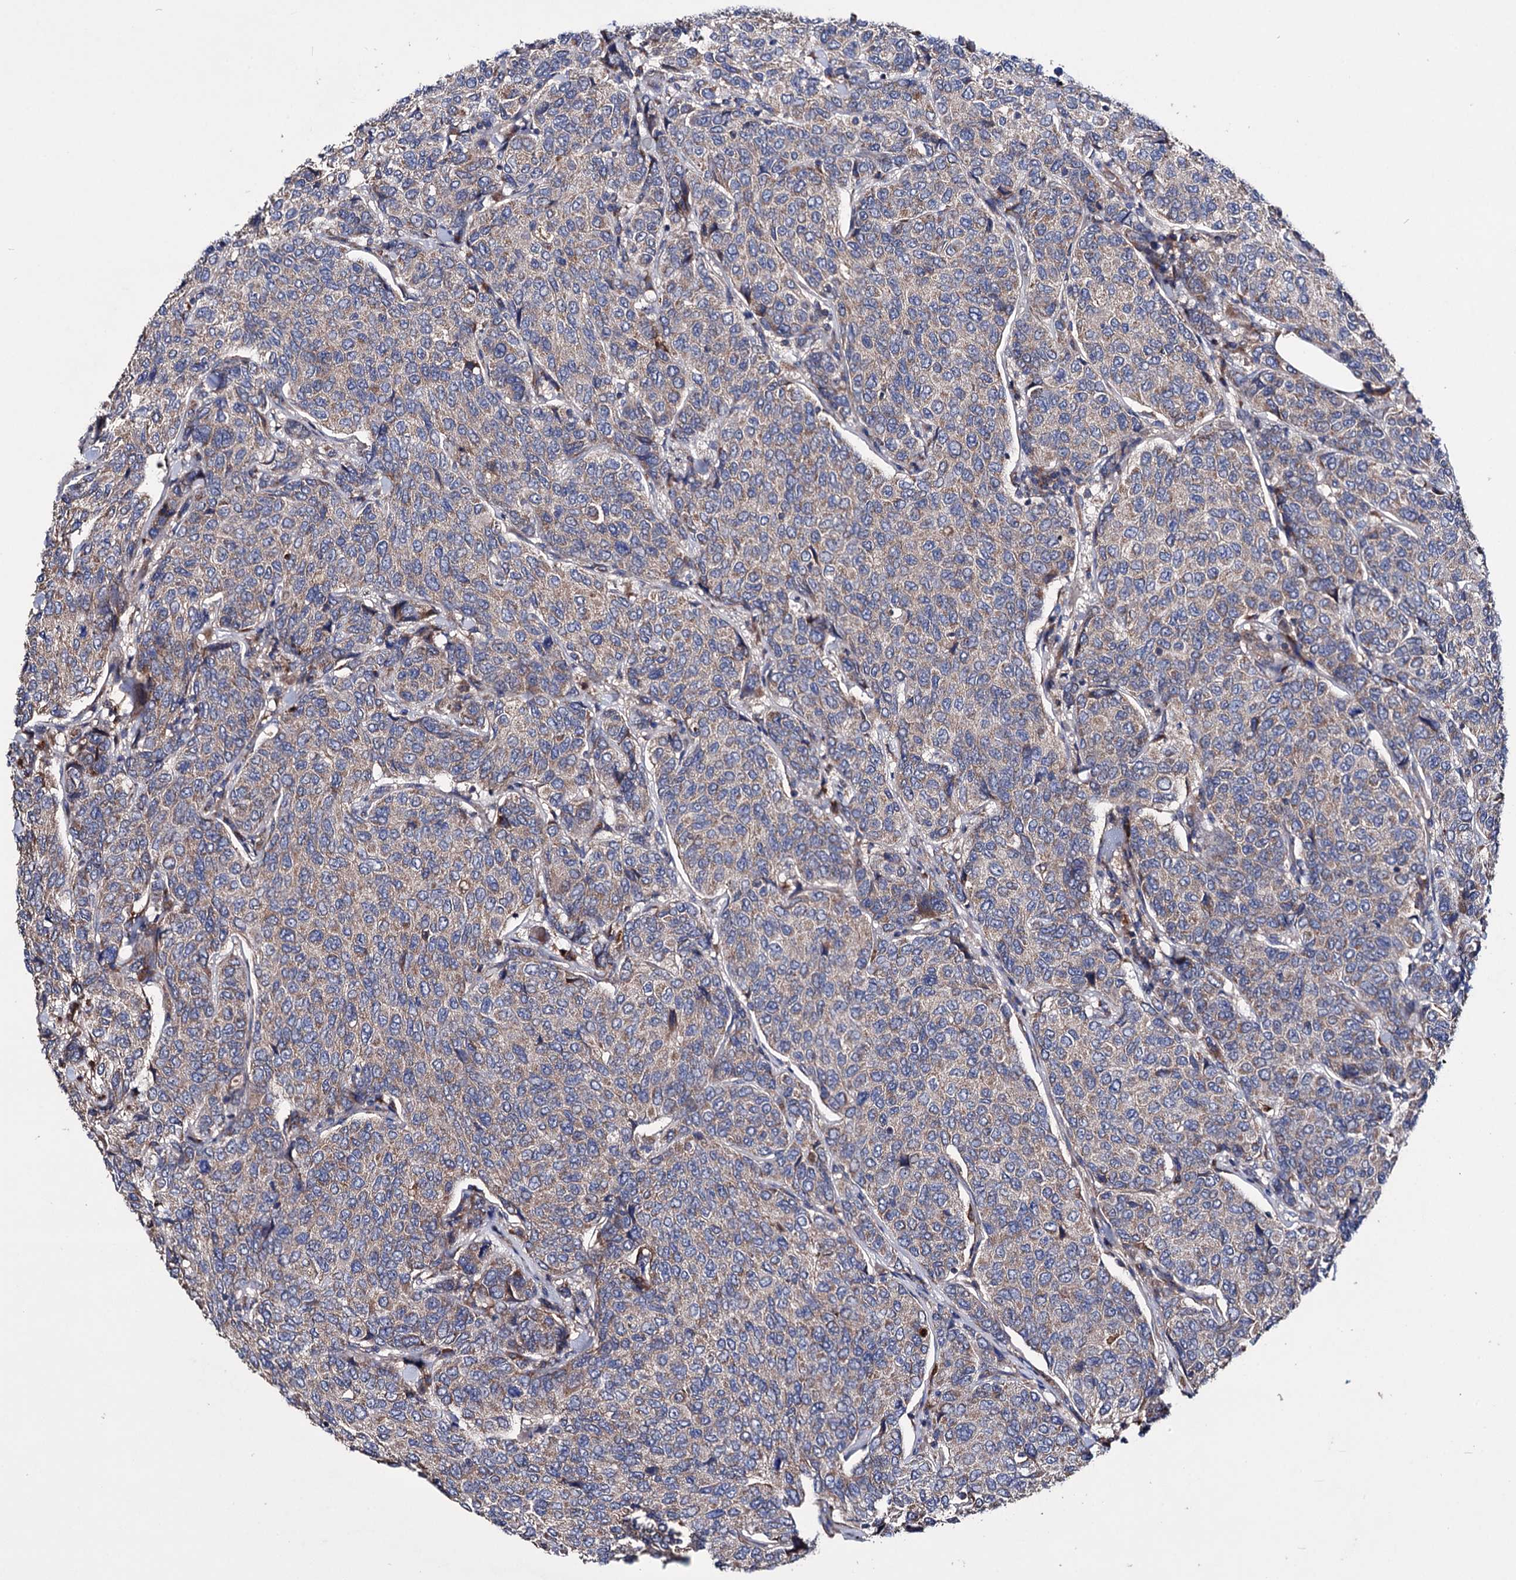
{"staining": {"intensity": "moderate", "quantity": "<25%", "location": "cytoplasmic/membranous"}, "tissue": "breast cancer", "cell_type": "Tumor cells", "image_type": "cancer", "snomed": [{"axis": "morphology", "description": "Duct carcinoma"}, {"axis": "topography", "description": "Breast"}], "caption": "Protein staining displays moderate cytoplasmic/membranous staining in approximately <25% of tumor cells in breast intraductal carcinoma. Using DAB (brown) and hematoxylin (blue) stains, captured at high magnification using brightfield microscopy.", "gene": "CLPB", "patient": {"sex": "female", "age": 55}}